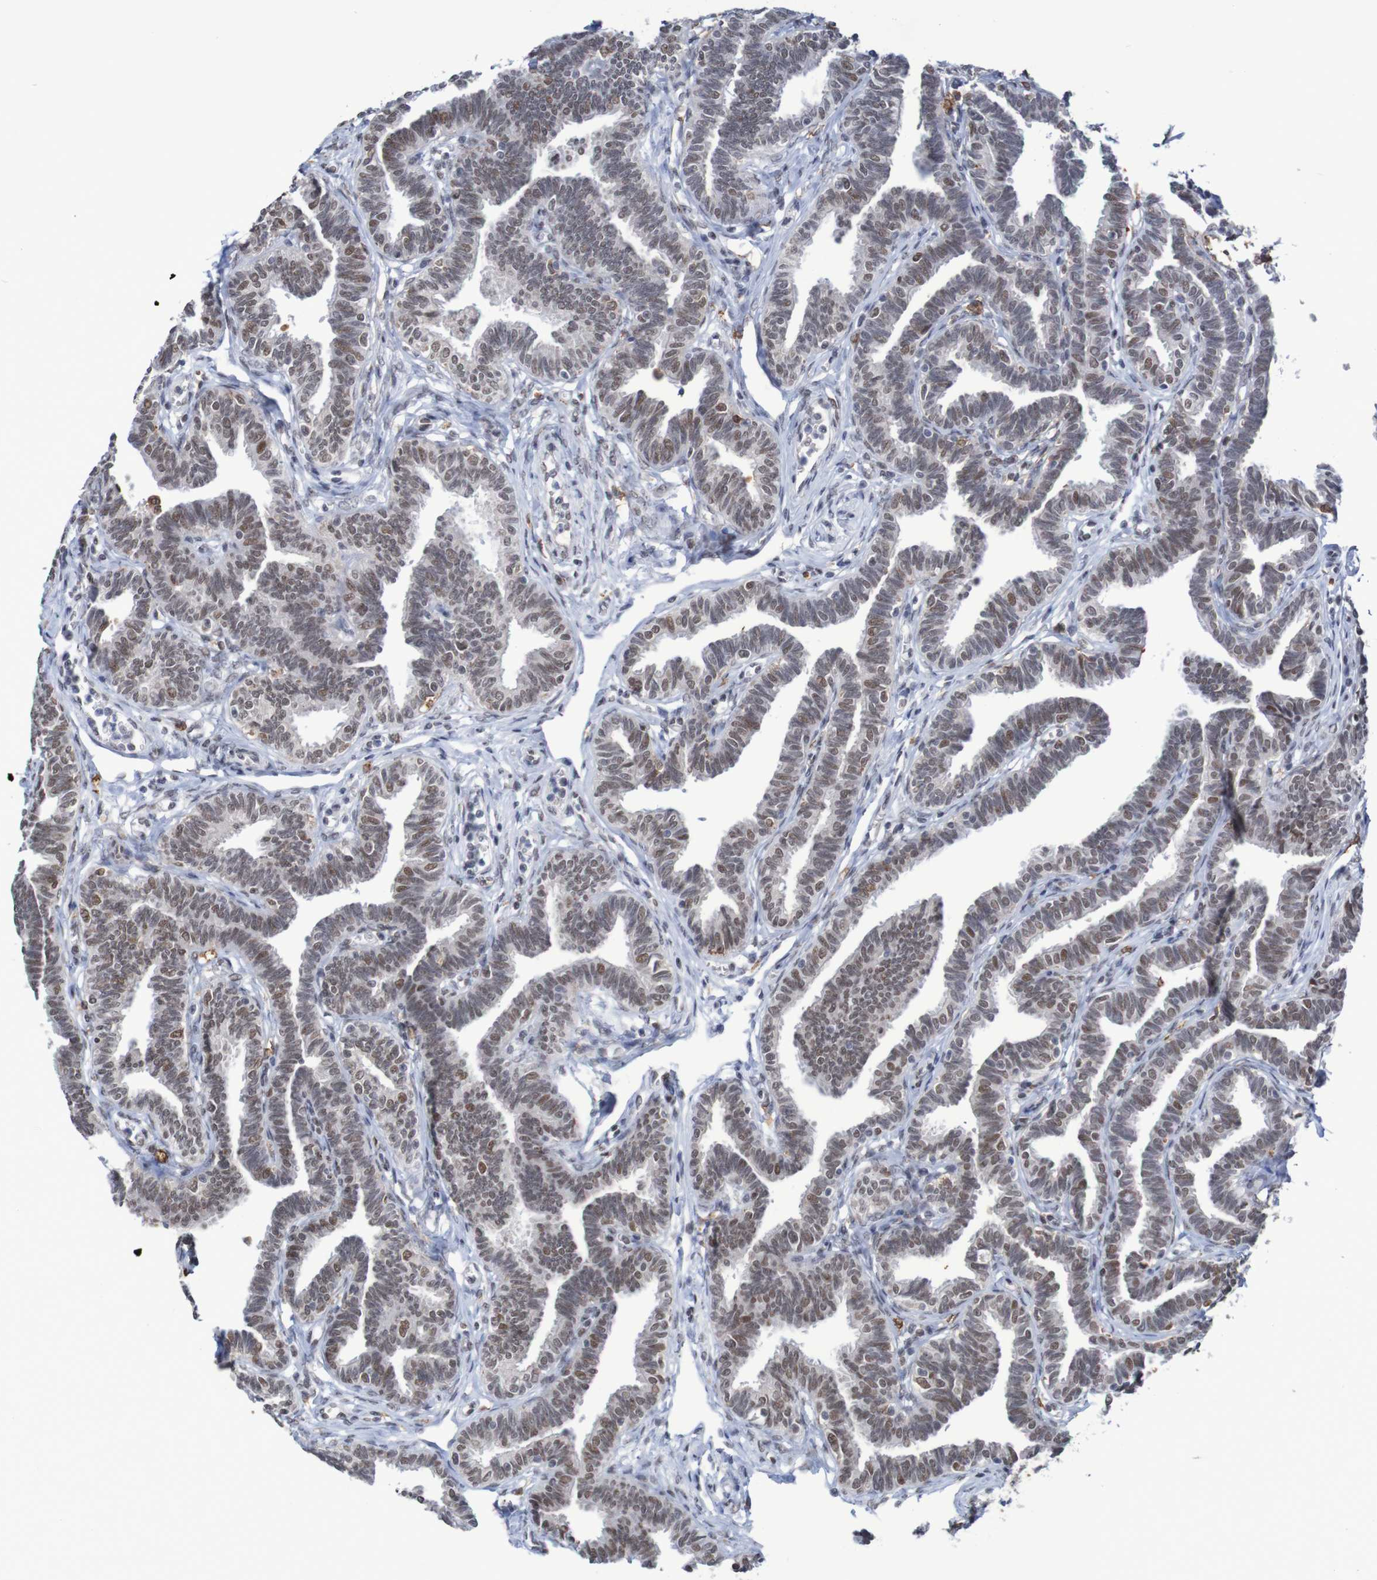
{"staining": {"intensity": "moderate", "quantity": ">75%", "location": "nuclear"}, "tissue": "fallopian tube", "cell_type": "Glandular cells", "image_type": "normal", "snomed": [{"axis": "morphology", "description": "Normal tissue, NOS"}, {"axis": "topography", "description": "Fallopian tube"}, {"axis": "topography", "description": "Ovary"}], "caption": "Fallopian tube was stained to show a protein in brown. There is medium levels of moderate nuclear positivity in about >75% of glandular cells. The staining was performed using DAB (3,3'-diaminobenzidine) to visualize the protein expression in brown, while the nuclei were stained in blue with hematoxylin (Magnification: 20x).", "gene": "MRTFB", "patient": {"sex": "female", "age": 23}}